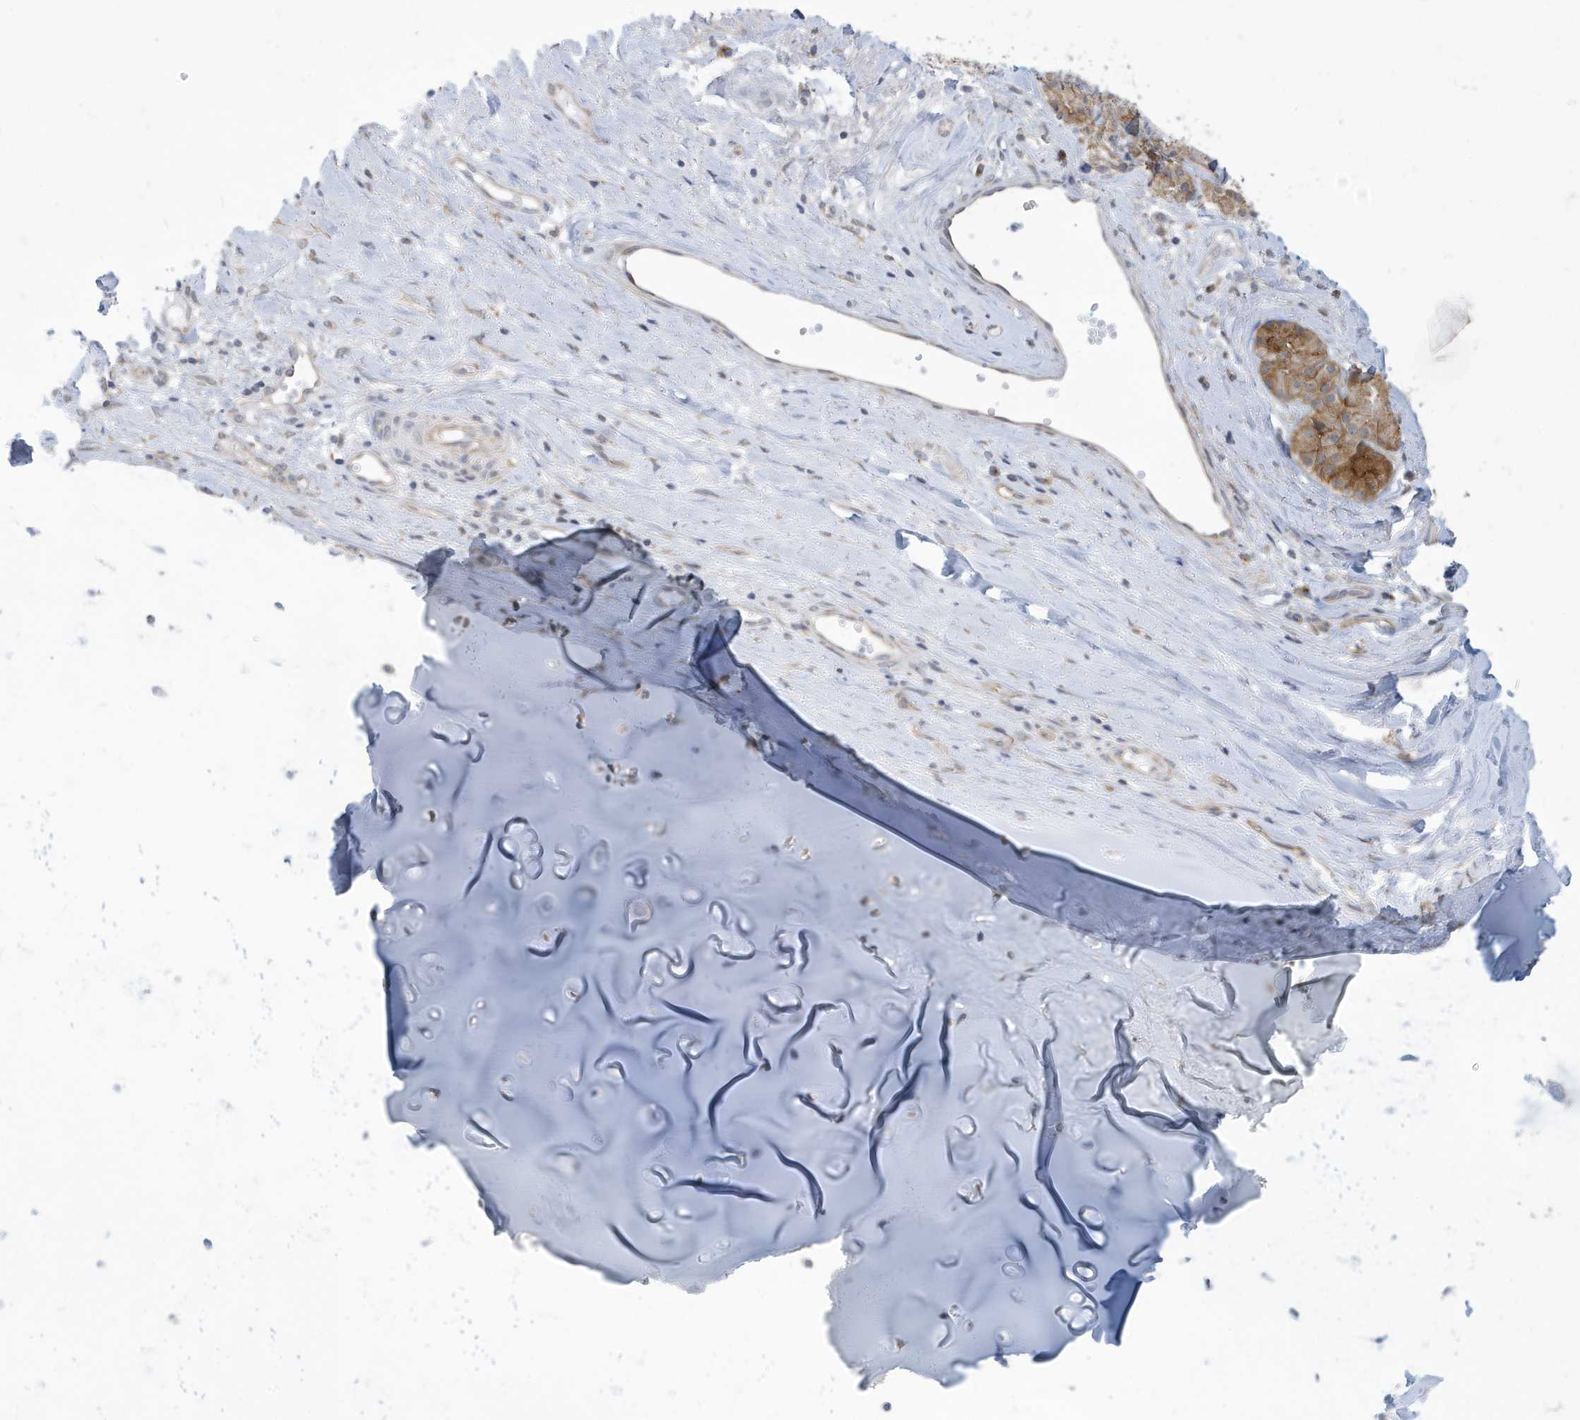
{"staining": {"intensity": "negative", "quantity": "none", "location": "none"}, "tissue": "adipose tissue", "cell_type": "Adipocytes", "image_type": "normal", "snomed": [{"axis": "morphology", "description": "Normal tissue, NOS"}, {"axis": "morphology", "description": "Basal cell carcinoma"}, {"axis": "topography", "description": "Cartilage tissue"}, {"axis": "topography", "description": "Nasopharynx"}, {"axis": "topography", "description": "Oral tissue"}], "caption": "The micrograph reveals no significant expression in adipocytes of adipose tissue. Nuclei are stained in blue.", "gene": "ZNF654", "patient": {"sex": "female", "age": 77}}